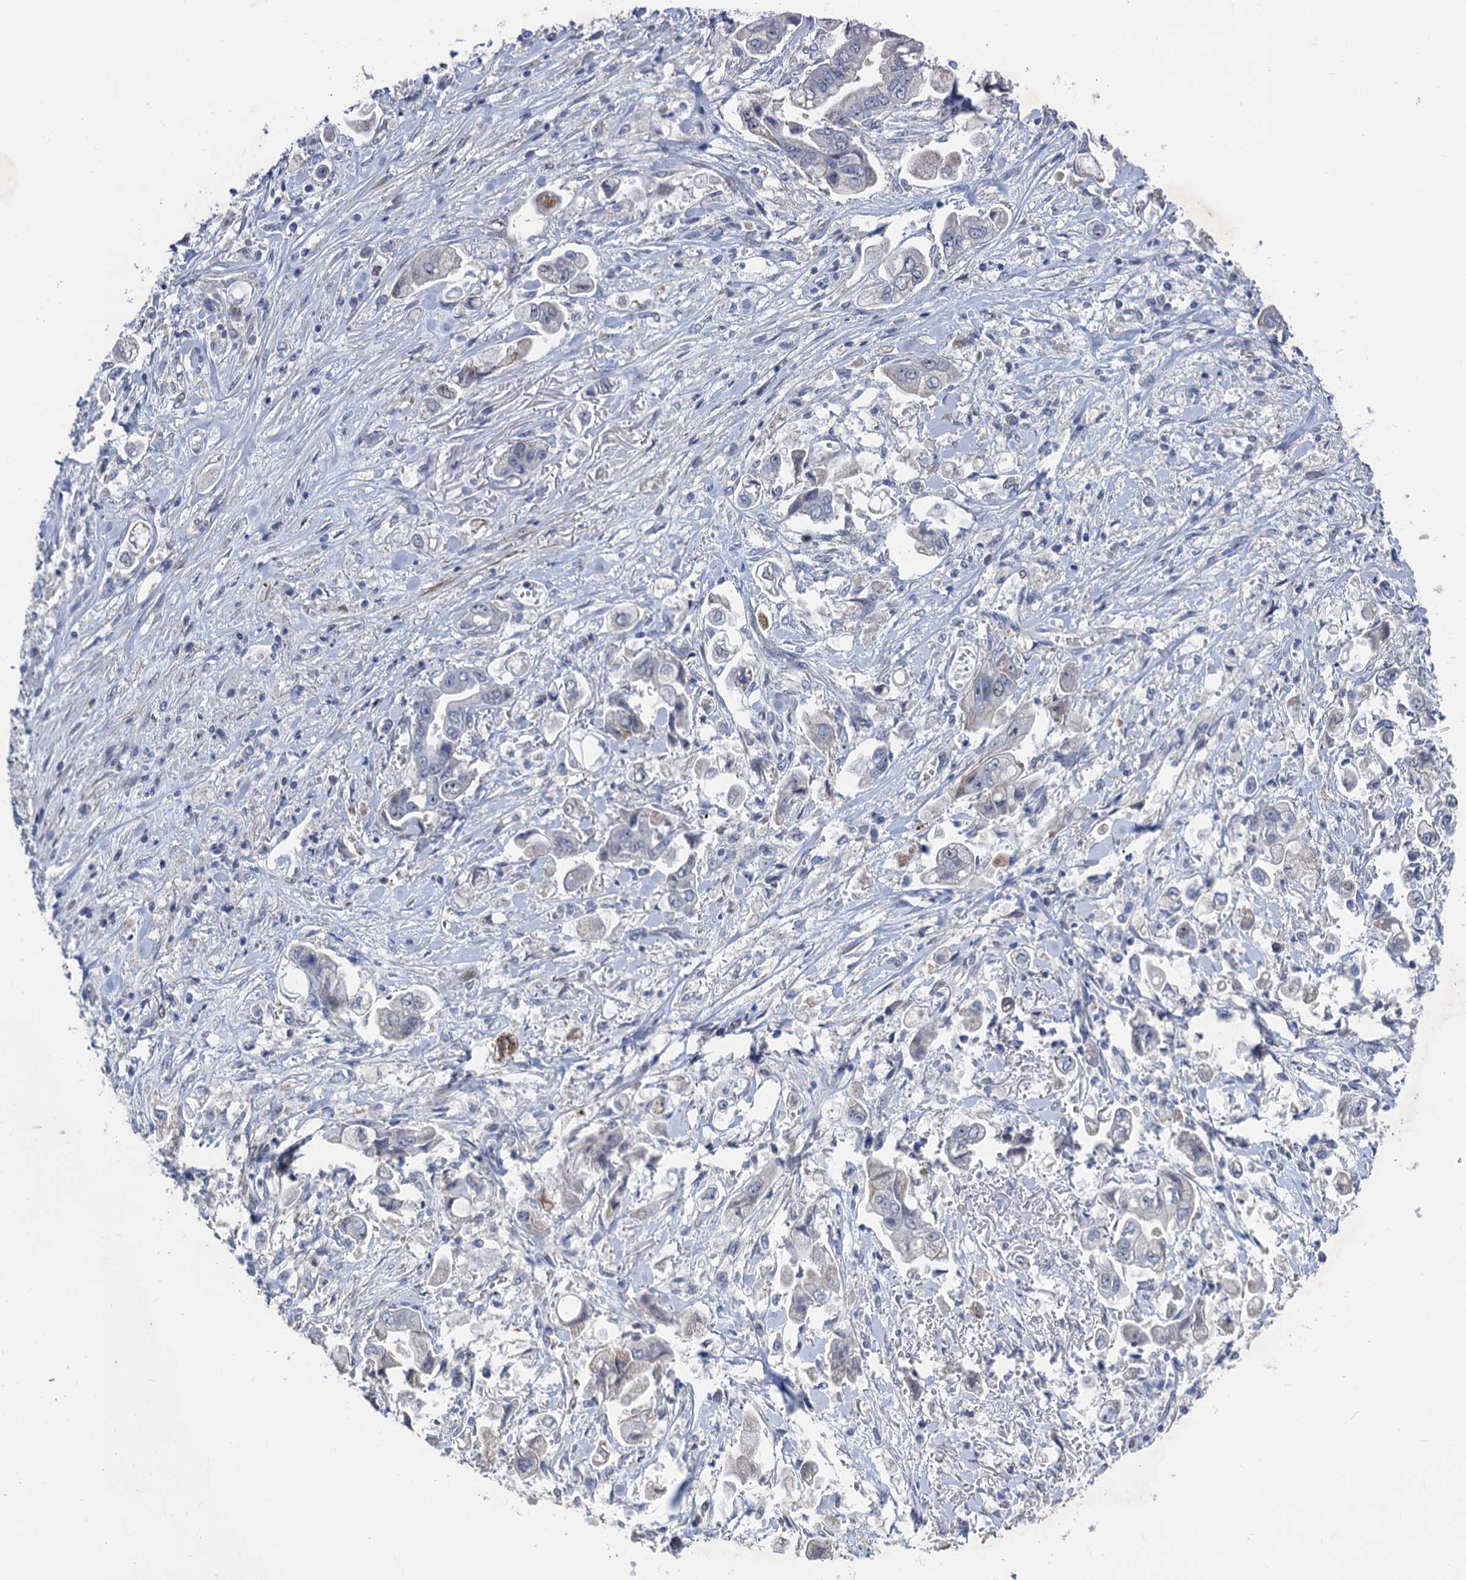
{"staining": {"intensity": "negative", "quantity": "none", "location": "none"}, "tissue": "stomach cancer", "cell_type": "Tumor cells", "image_type": "cancer", "snomed": [{"axis": "morphology", "description": "Adenocarcinoma, NOS"}, {"axis": "topography", "description": "Stomach"}], "caption": "Protein analysis of stomach adenocarcinoma demonstrates no significant positivity in tumor cells.", "gene": "ESYT3", "patient": {"sex": "male", "age": 62}}